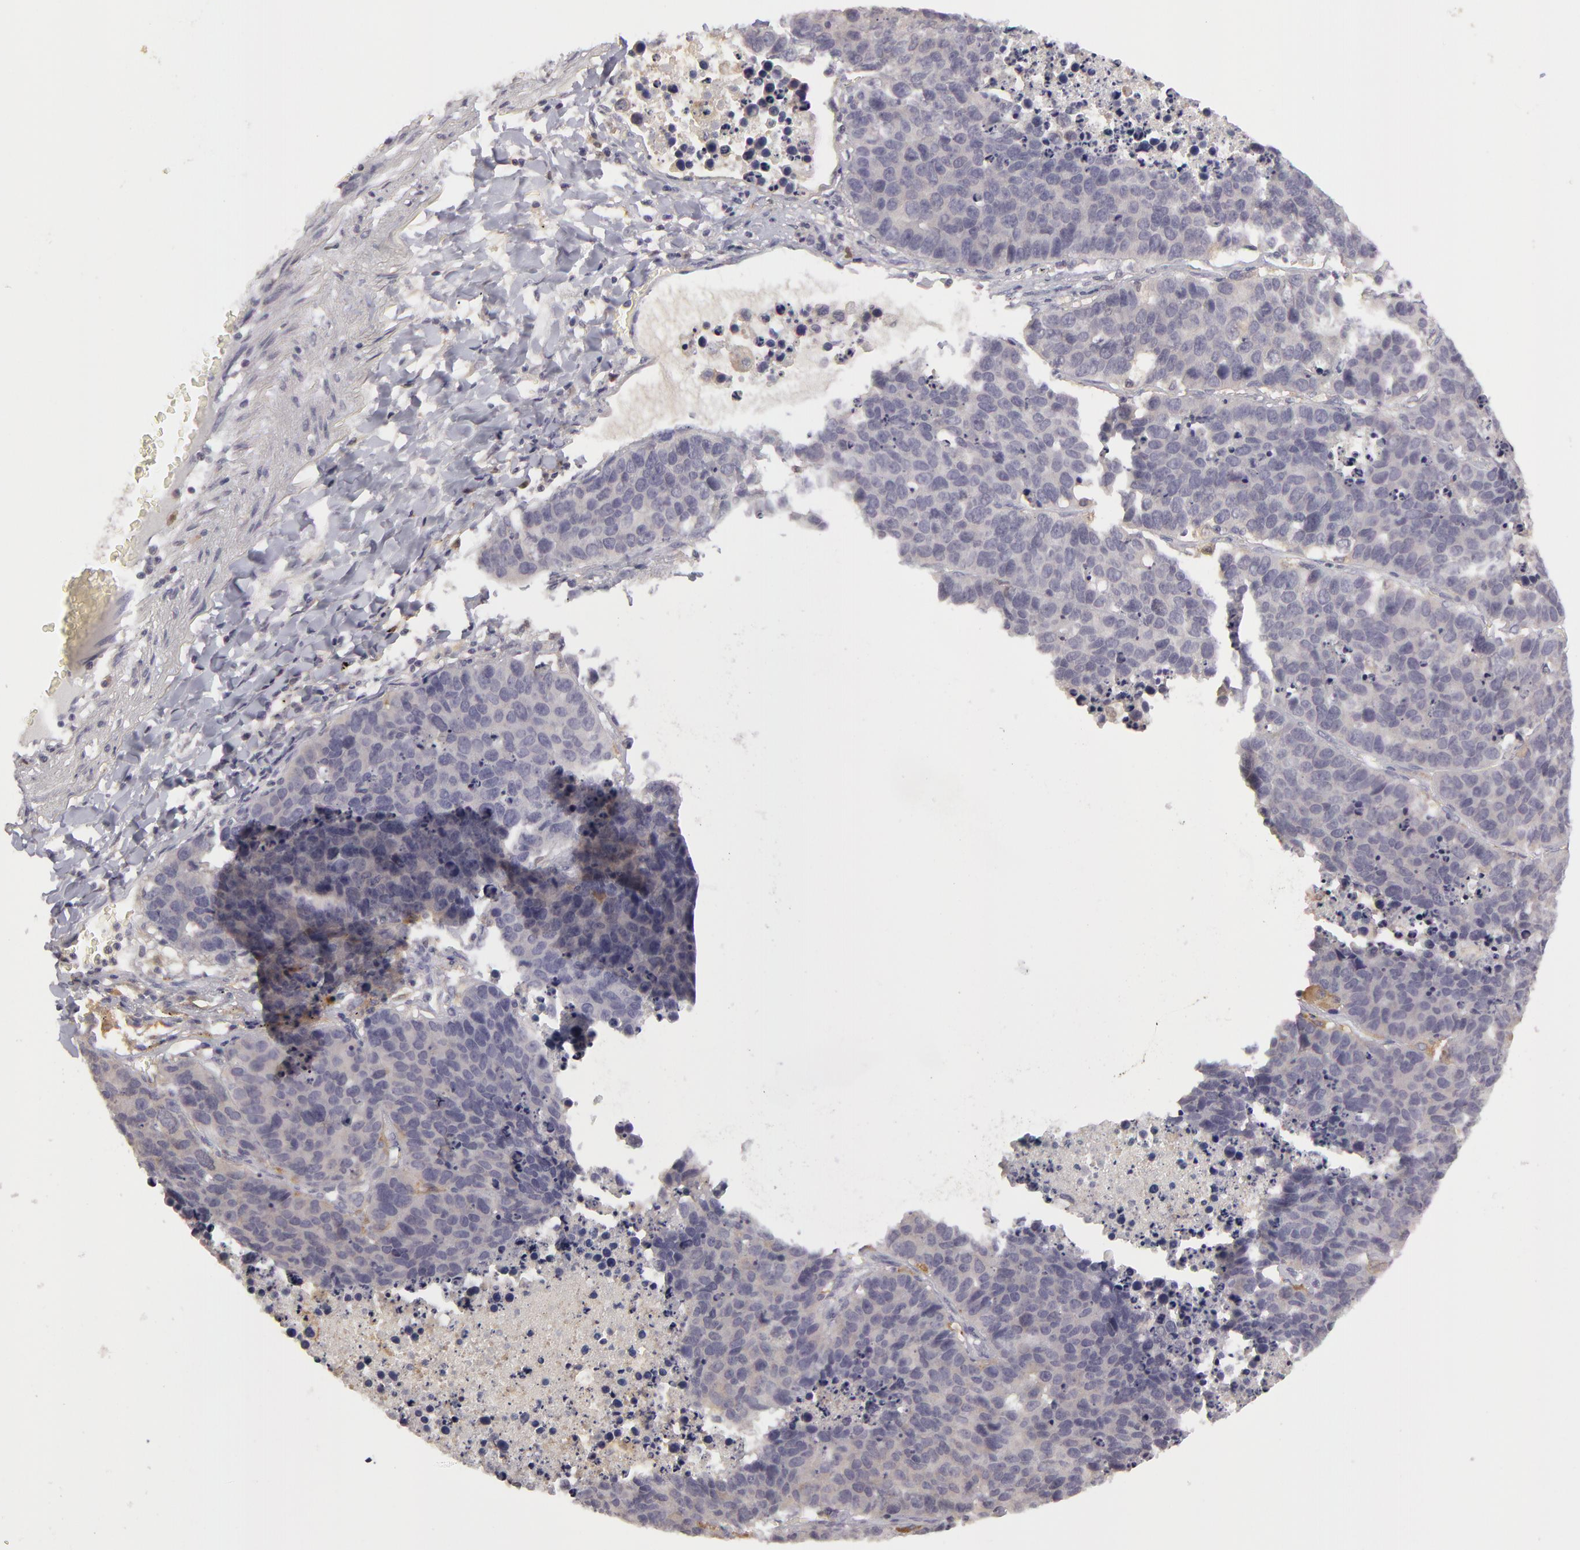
{"staining": {"intensity": "negative", "quantity": "none", "location": "none"}, "tissue": "lung cancer", "cell_type": "Tumor cells", "image_type": "cancer", "snomed": [{"axis": "morphology", "description": "Carcinoid, malignant, NOS"}, {"axis": "topography", "description": "Lung"}], "caption": "Tumor cells are negative for protein expression in human lung cancer (carcinoid (malignant)). (DAB (3,3'-diaminobenzidine) immunohistochemistry with hematoxylin counter stain).", "gene": "GNPDA1", "patient": {"sex": "male", "age": 60}}